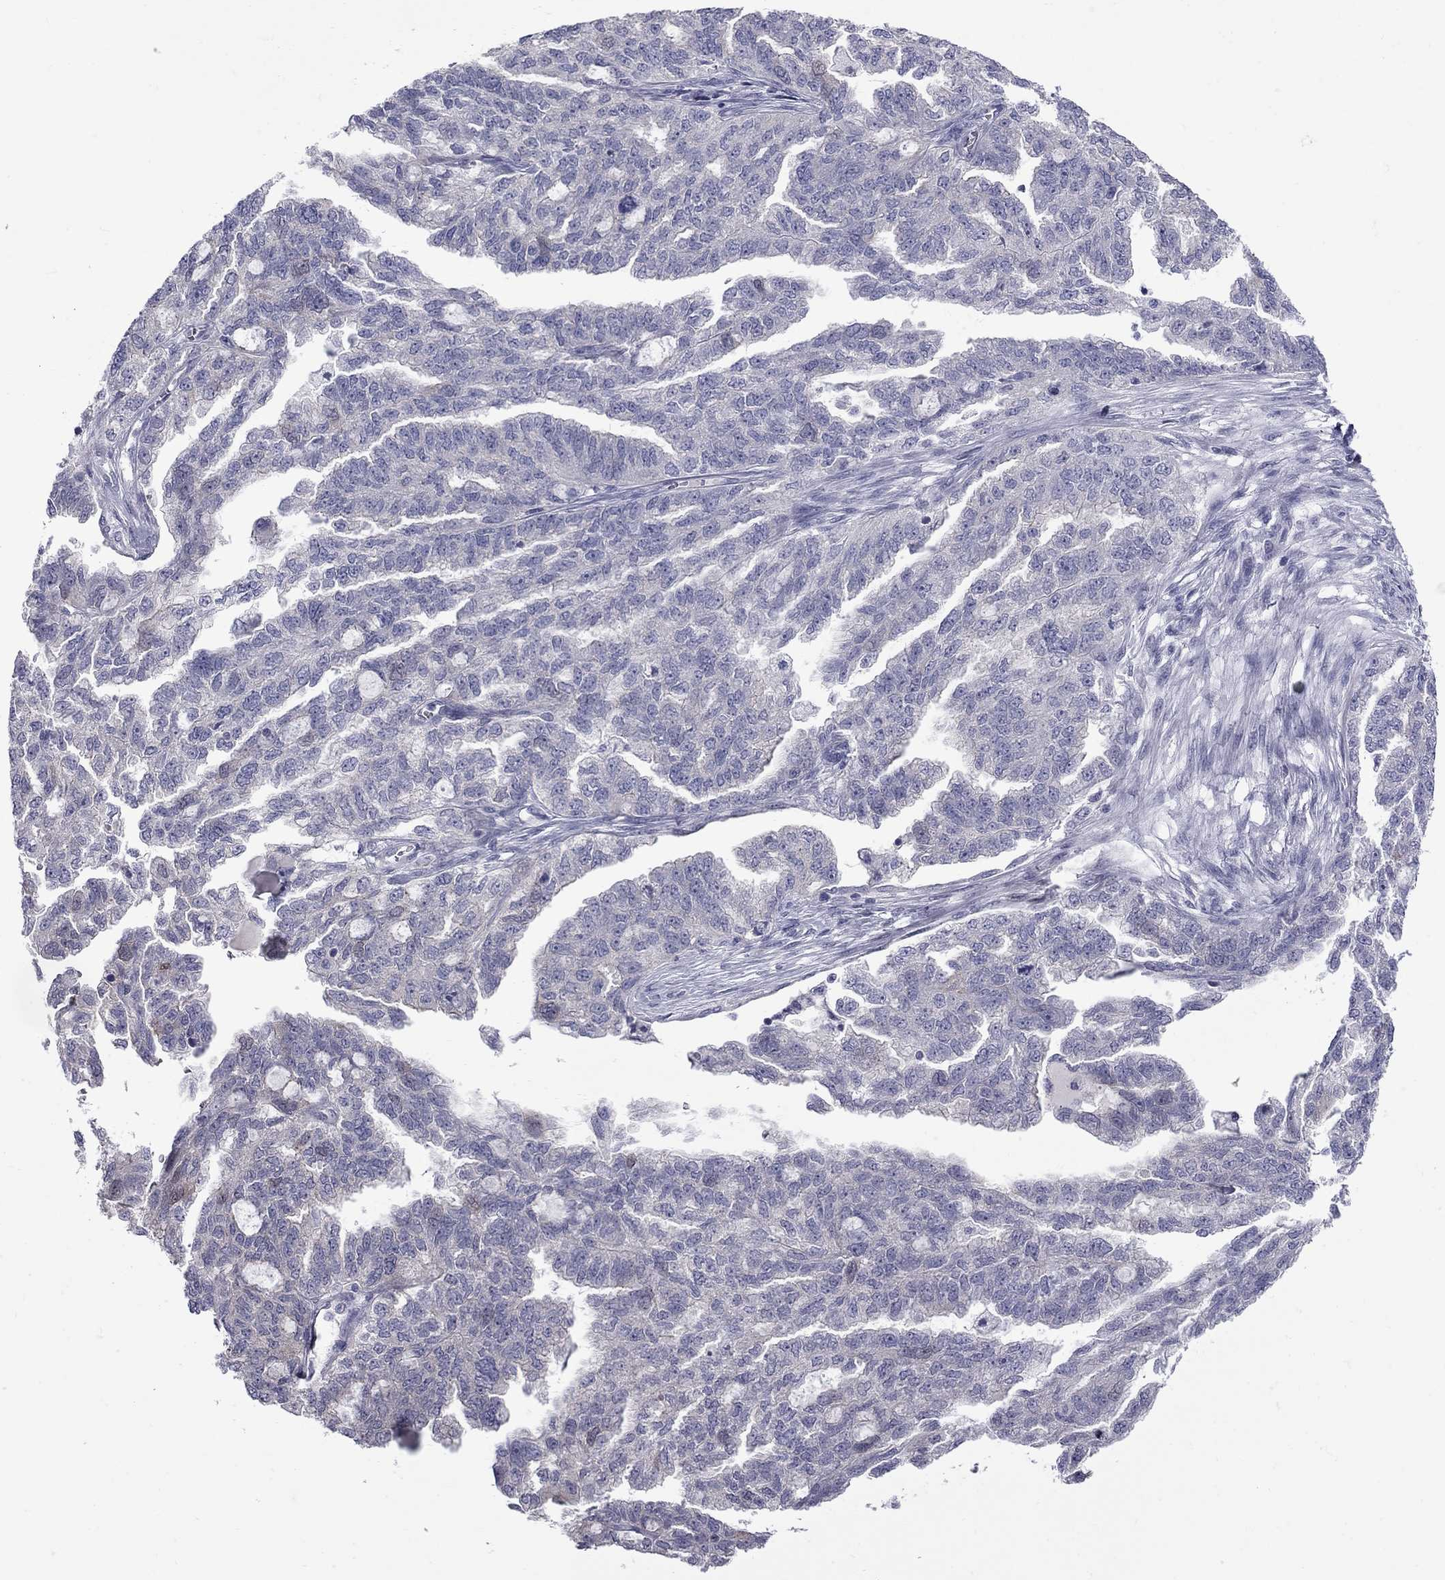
{"staining": {"intensity": "negative", "quantity": "none", "location": "none"}, "tissue": "ovarian cancer", "cell_type": "Tumor cells", "image_type": "cancer", "snomed": [{"axis": "morphology", "description": "Cystadenocarcinoma, serous, NOS"}, {"axis": "topography", "description": "Ovary"}], "caption": "Immunohistochemical staining of serous cystadenocarcinoma (ovarian) displays no significant staining in tumor cells.", "gene": "NRARP", "patient": {"sex": "female", "age": 51}}